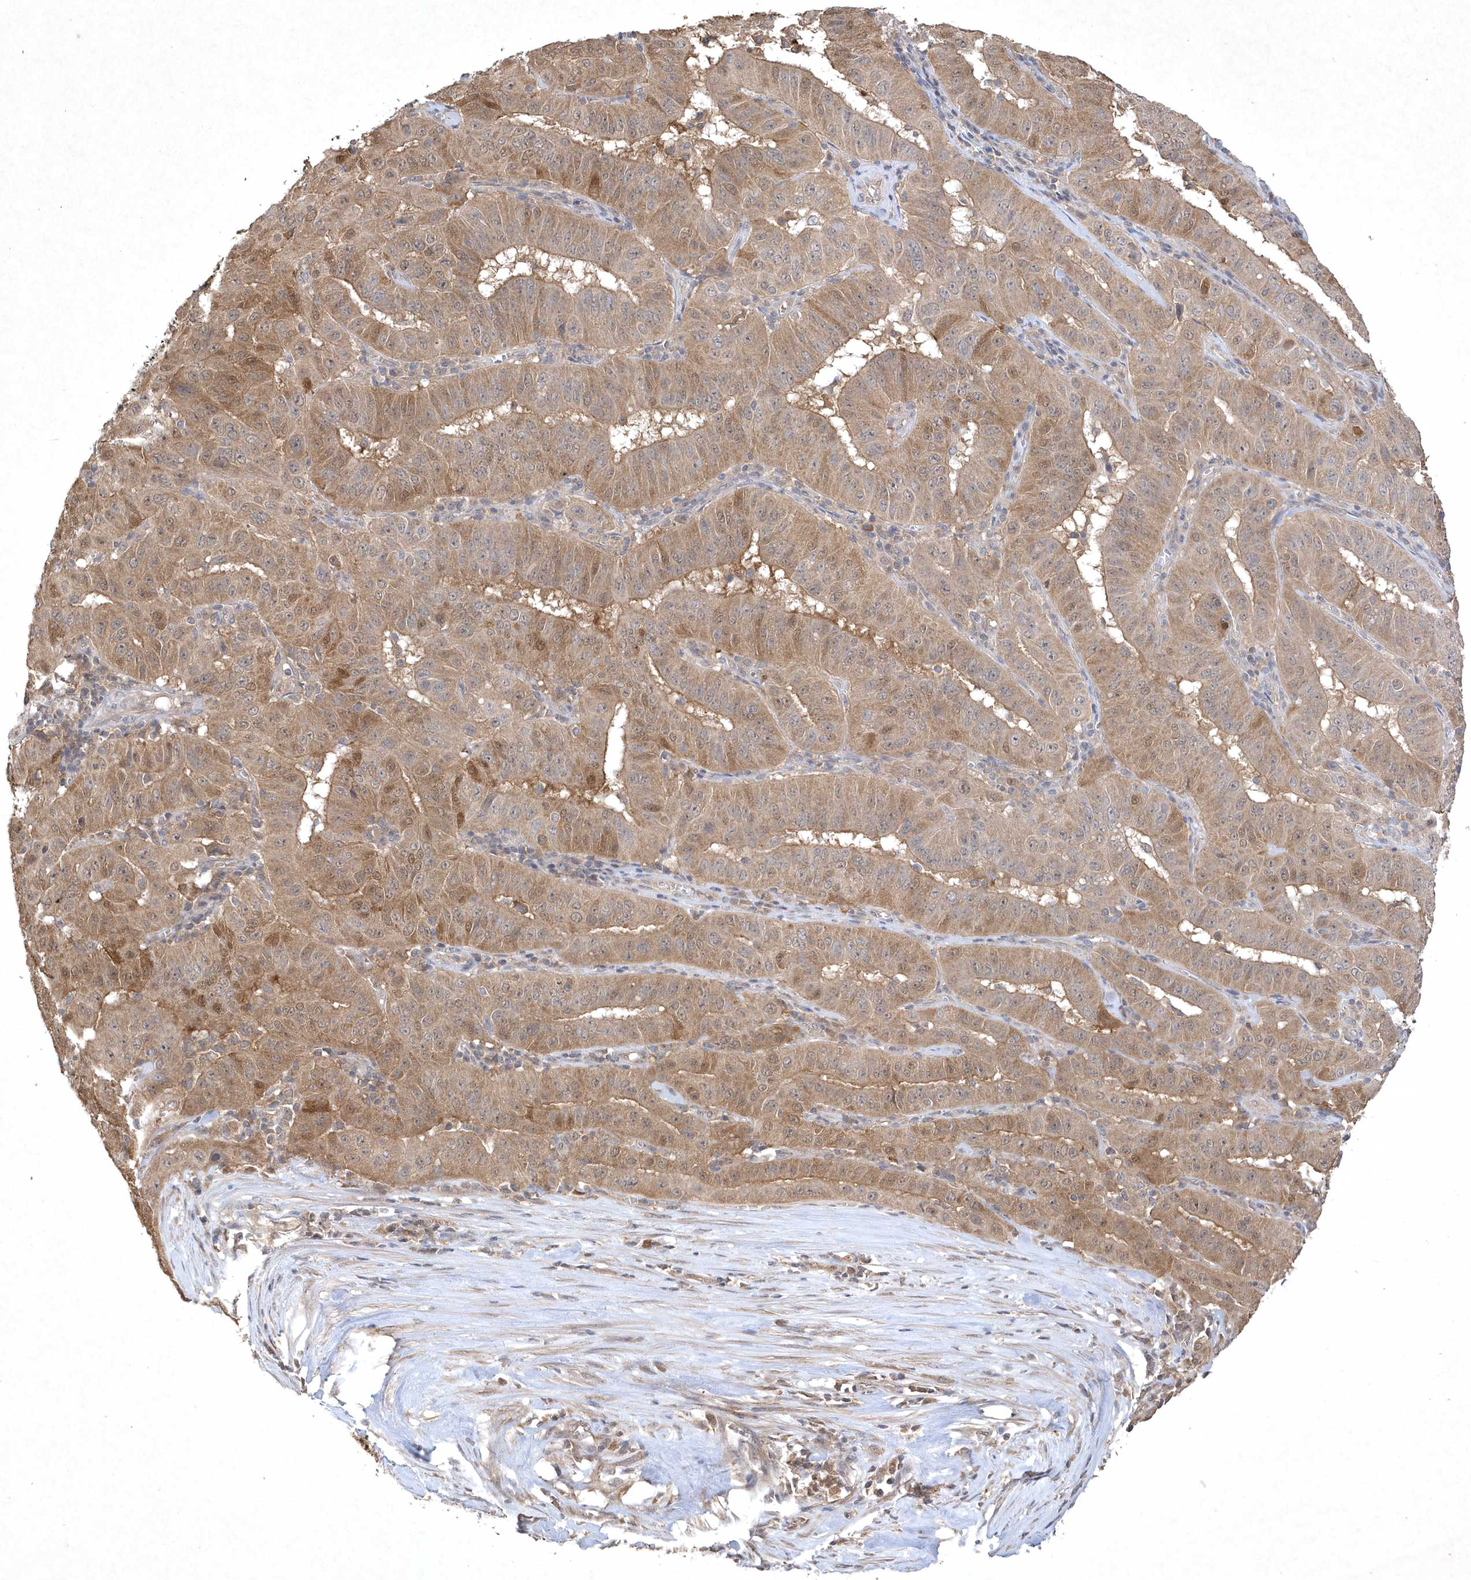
{"staining": {"intensity": "moderate", "quantity": ">75%", "location": "cytoplasmic/membranous,nuclear"}, "tissue": "pancreatic cancer", "cell_type": "Tumor cells", "image_type": "cancer", "snomed": [{"axis": "morphology", "description": "Adenocarcinoma, NOS"}, {"axis": "topography", "description": "Pancreas"}], "caption": "Immunohistochemistry (DAB (3,3'-diaminobenzidine)) staining of pancreatic adenocarcinoma shows moderate cytoplasmic/membranous and nuclear protein staining in approximately >75% of tumor cells. The staining was performed using DAB (3,3'-diaminobenzidine), with brown indicating positive protein expression. Nuclei are stained blue with hematoxylin.", "gene": "AKR7A2", "patient": {"sex": "male", "age": 63}}